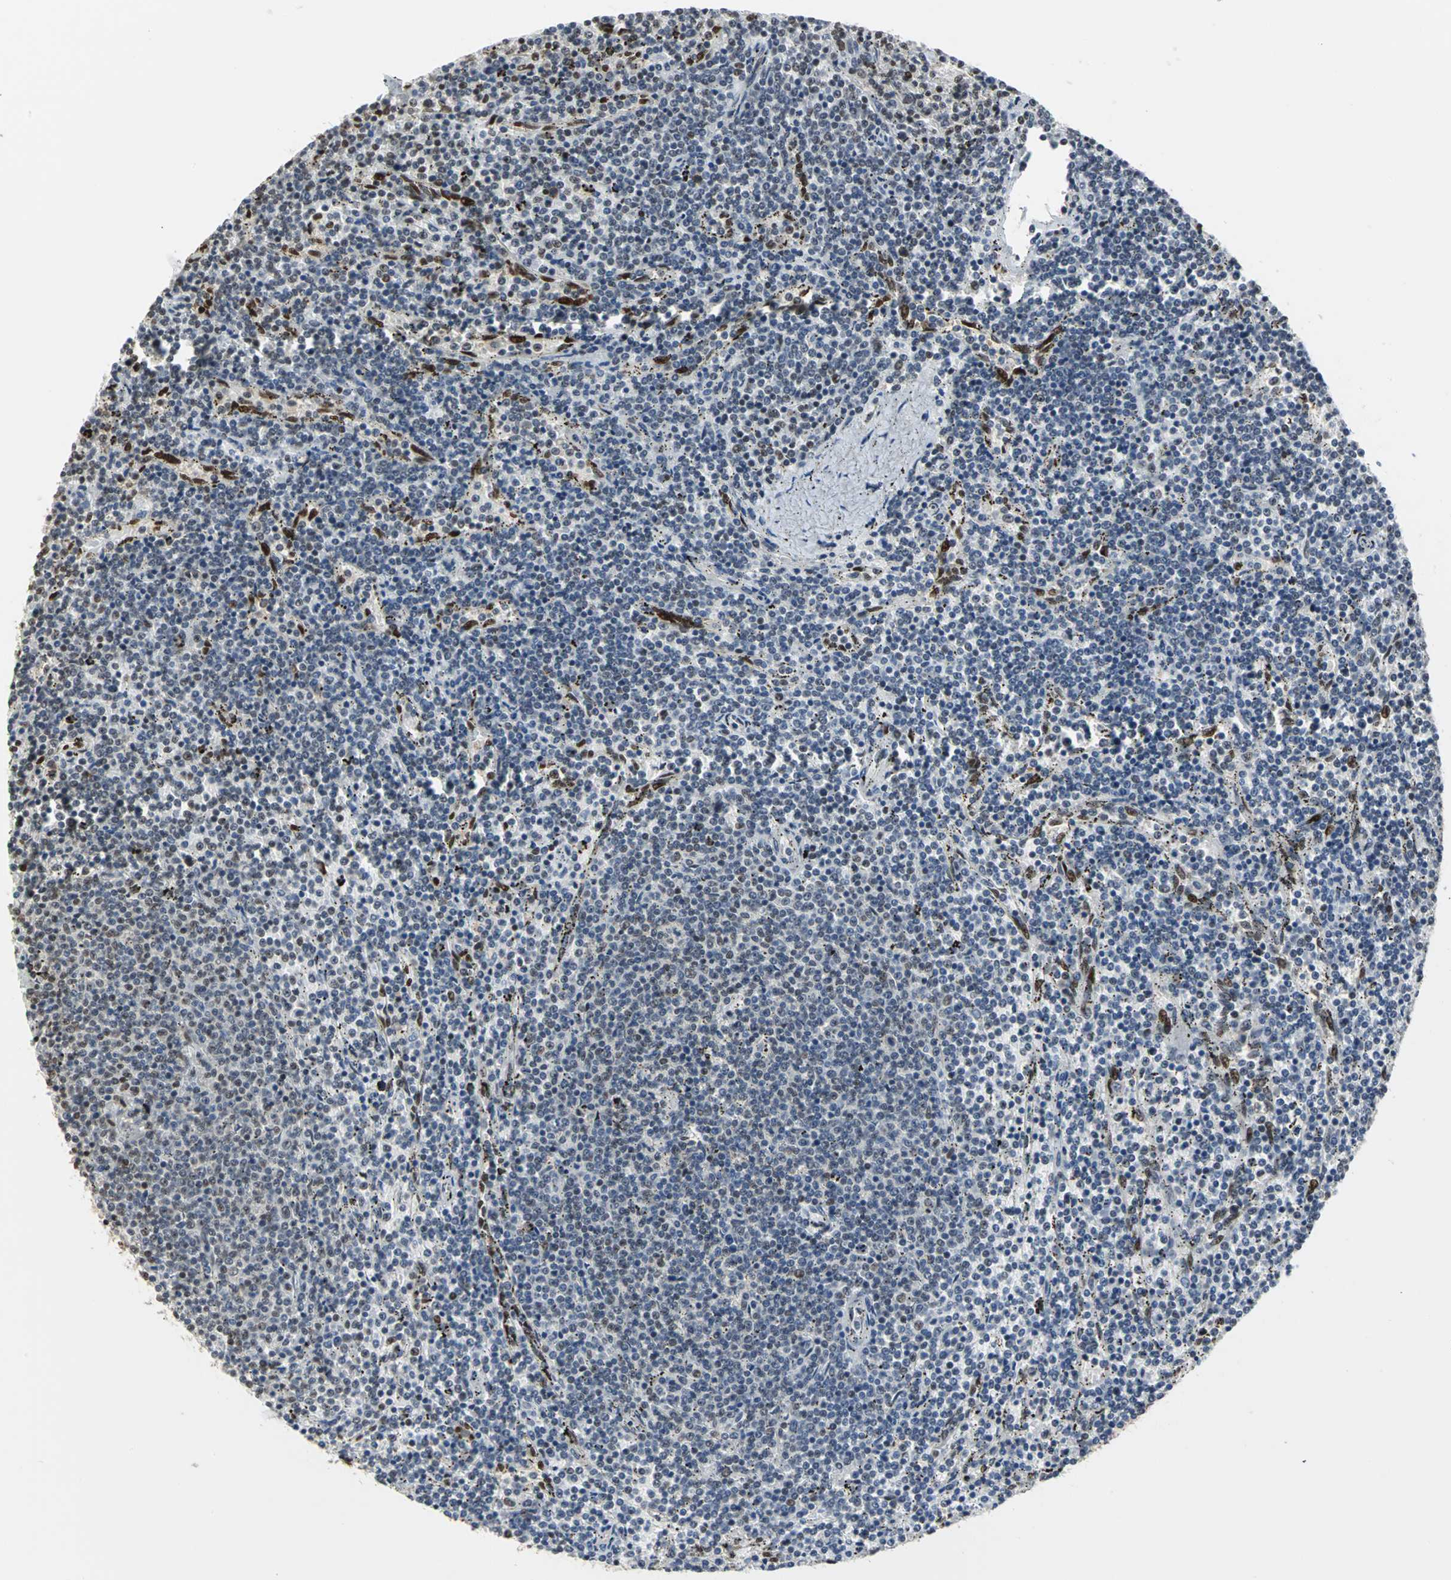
{"staining": {"intensity": "negative", "quantity": "none", "location": "none"}, "tissue": "lymphoma", "cell_type": "Tumor cells", "image_type": "cancer", "snomed": [{"axis": "morphology", "description": "Malignant lymphoma, non-Hodgkin's type, Low grade"}, {"axis": "topography", "description": "Spleen"}], "caption": "IHC photomicrograph of human low-grade malignant lymphoma, non-Hodgkin's type stained for a protein (brown), which displays no staining in tumor cells. The staining was performed using DAB (3,3'-diaminobenzidine) to visualize the protein expression in brown, while the nuclei were stained in blue with hematoxylin (Magnification: 20x).", "gene": "CCDC88C", "patient": {"sex": "female", "age": 50}}